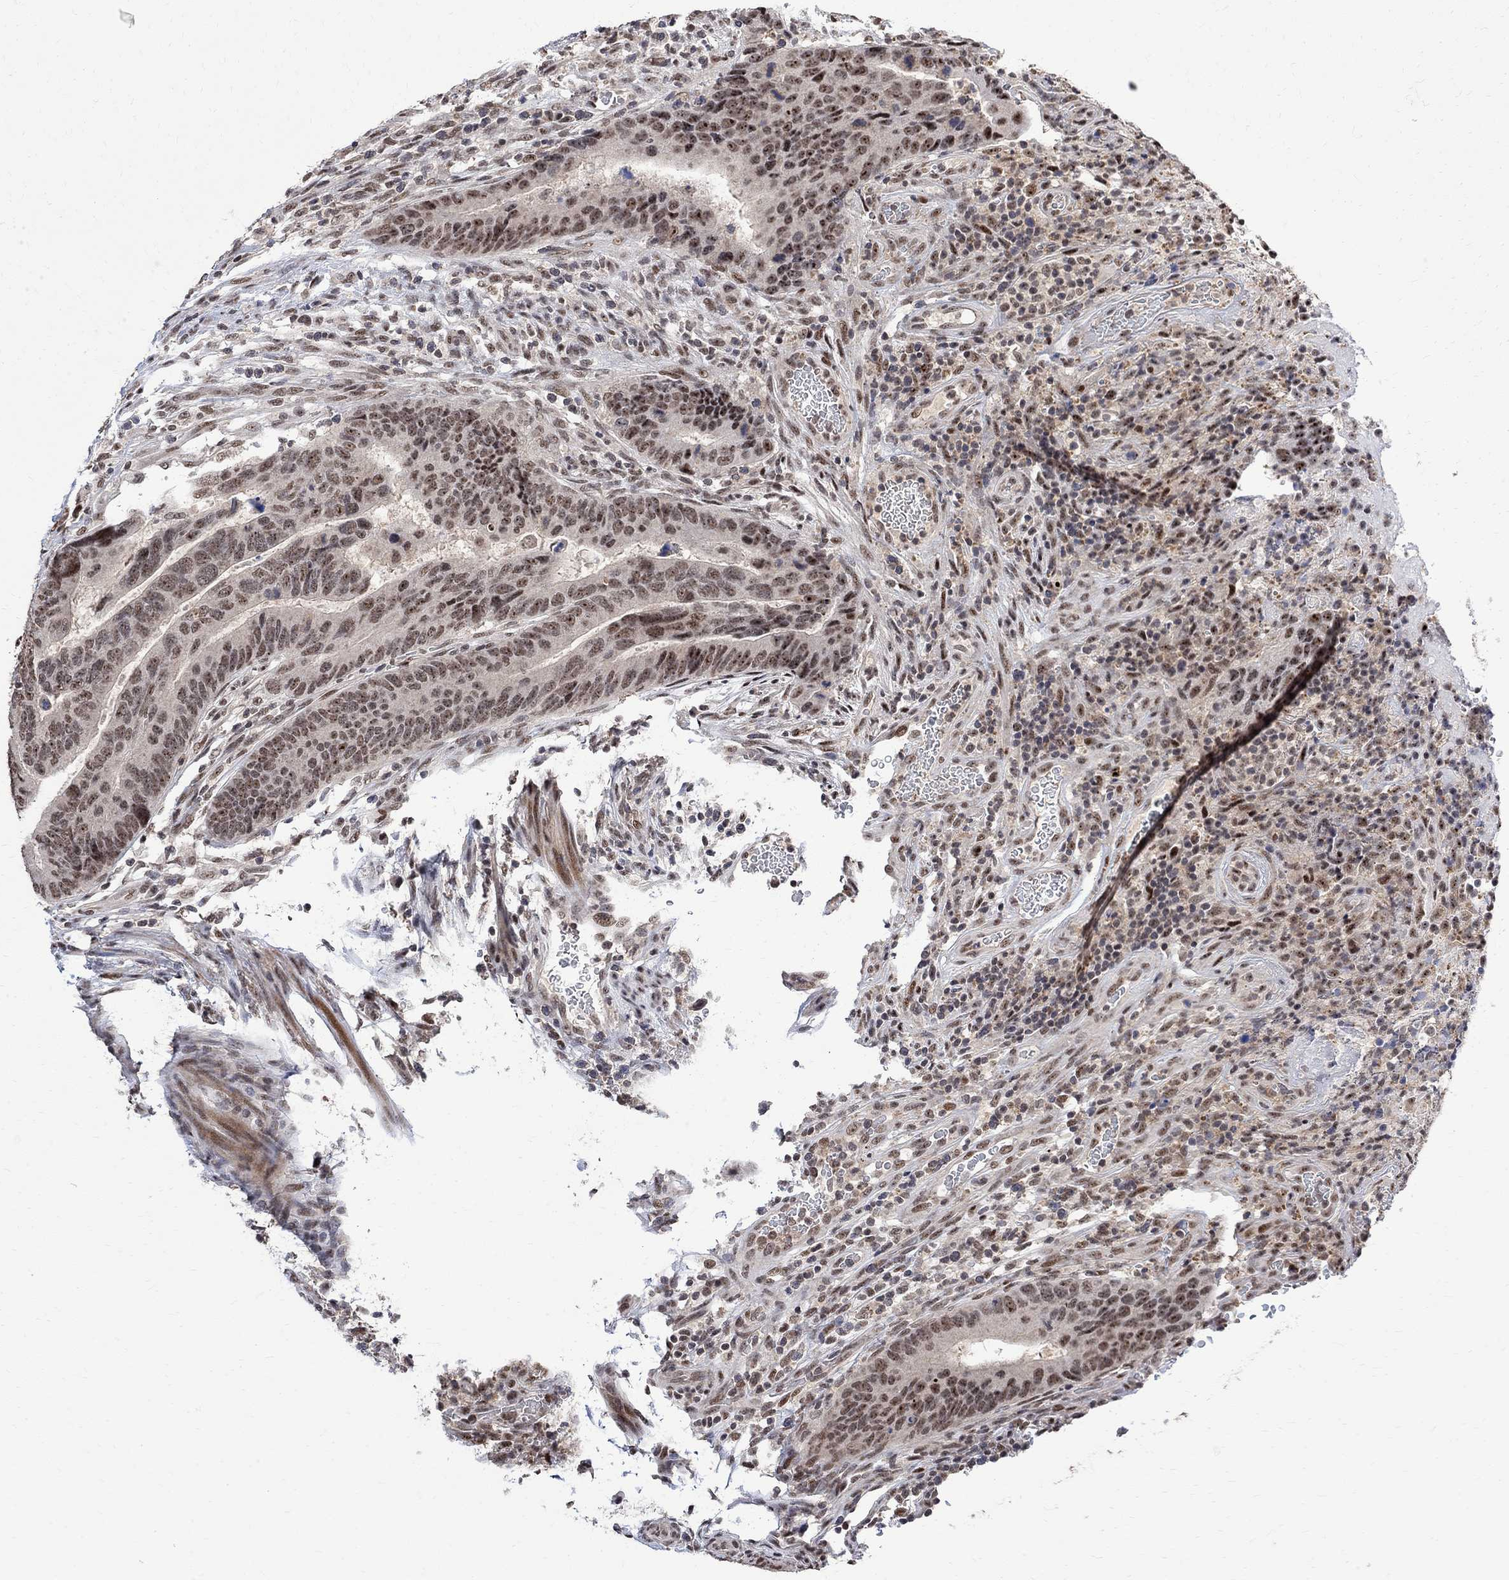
{"staining": {"intensity": "strong", "quantity": "<25%", "location": "nuclear"}, "tissue": "colorectal cancer", "cell_type": "Tumor cells", "image_type": "cancer", "snomed": [{"axis": "morphology", "description": "Adenocarcinoma, NOS"}, {"axis": "topography", "description": "Colon"}], "caption": "Protein expression analysis of human colorectal cancer reveals strong nuclear positivity in approximately <25% of tumor cells.", "gene": "E4F1", "patient": {"sex": "female", "age": 56}}